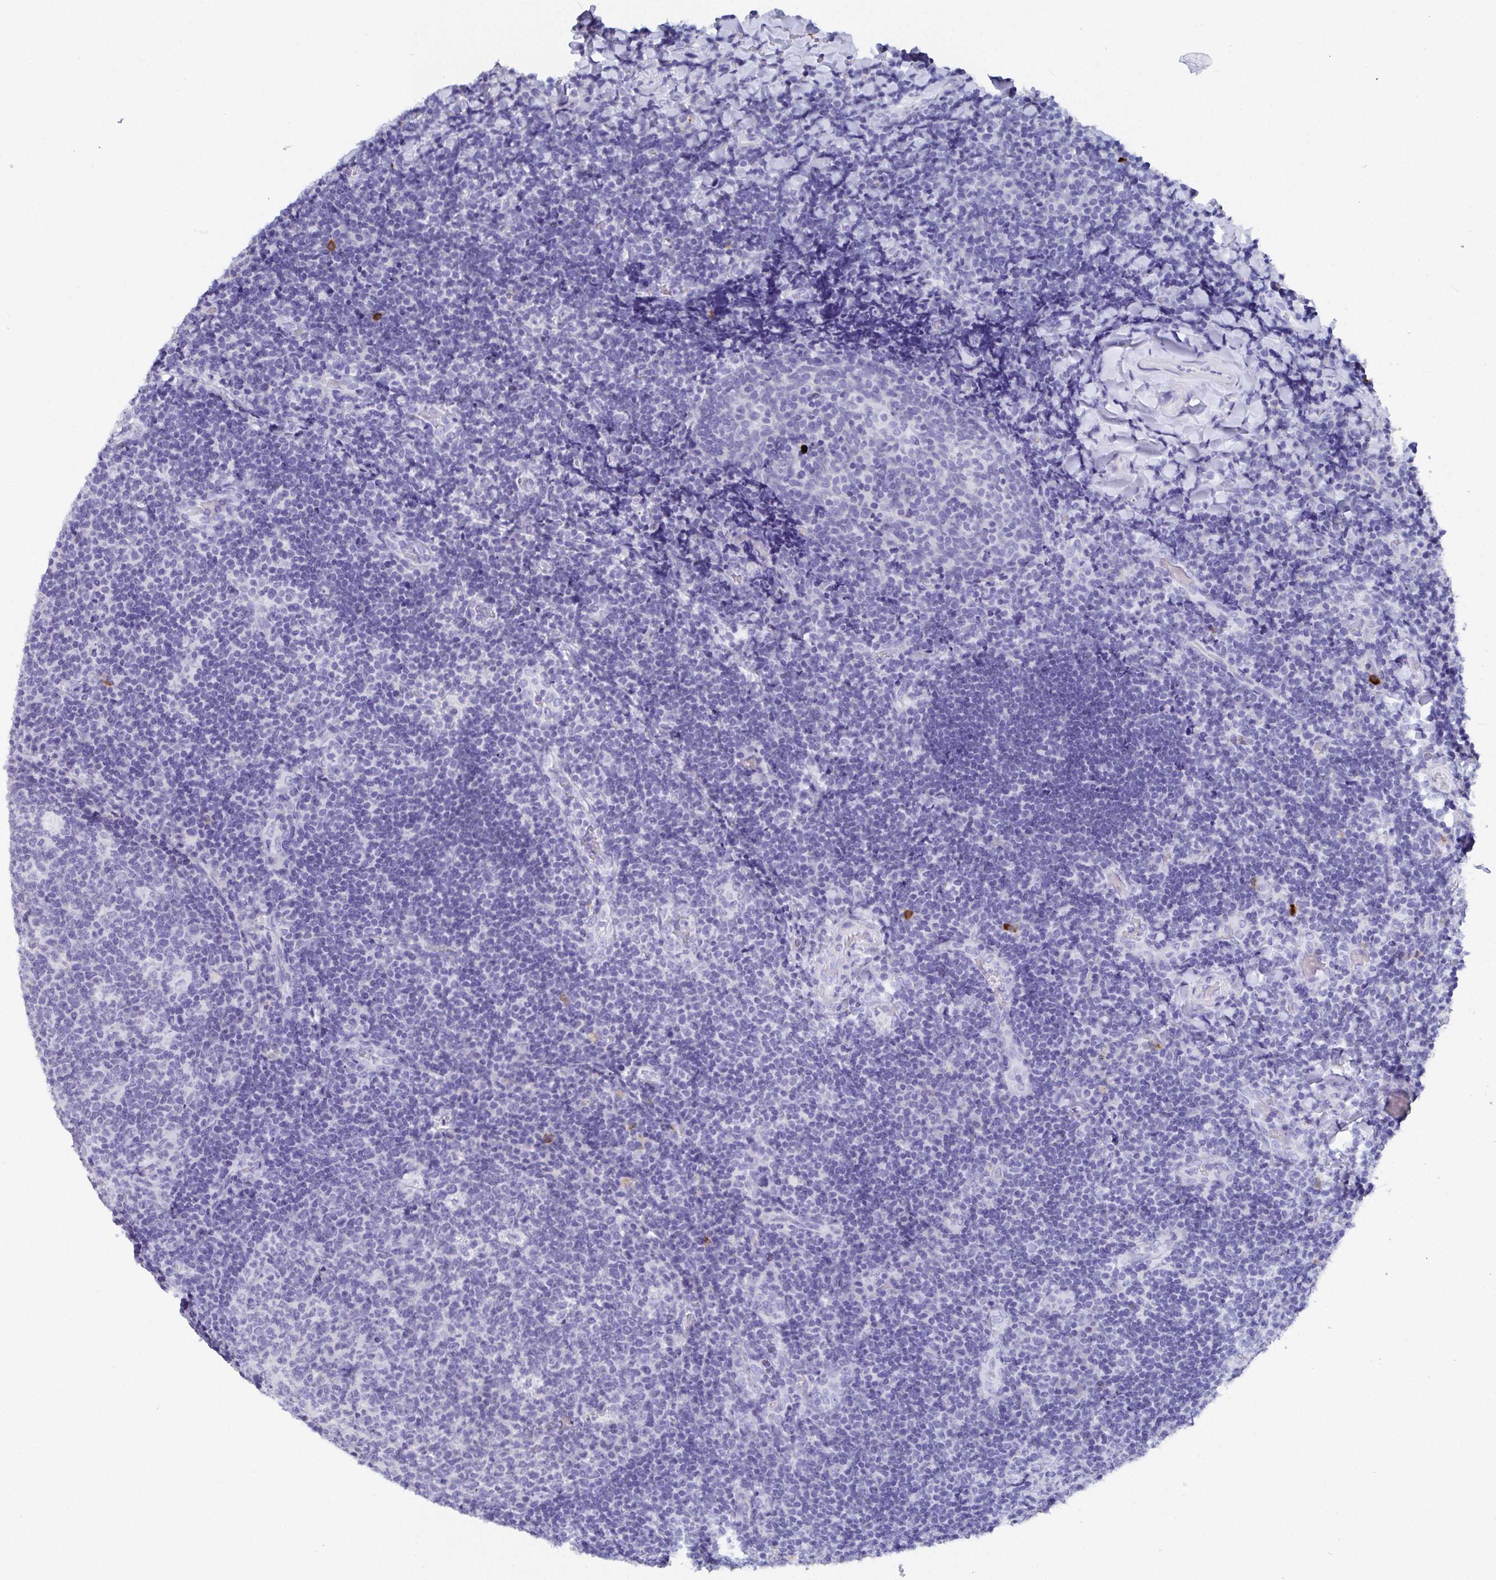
{"staining": {"intensity": "negative", "quantity": "none", "location": "none"}, "tissue": "tonsil", "cell_type": "Germinal center cells", "image_type": "normal", "snomed": [{"axis": "morphology", "description": "Normal tissue, NOS"}, {"axis": "topography", "description": "Tonsil"}], "caption": "An image of human tonsil is negative for staining in germinal center cells. (Stains: DAB (3,3'-diaminobenzidine) immunohistochemistry (IHC) with hematoxylin counter stain, Microscopy: brightfield microscopy at high magnification).", "gene": "GRIA1", "patient": {"sex": "male", "age": 17}}